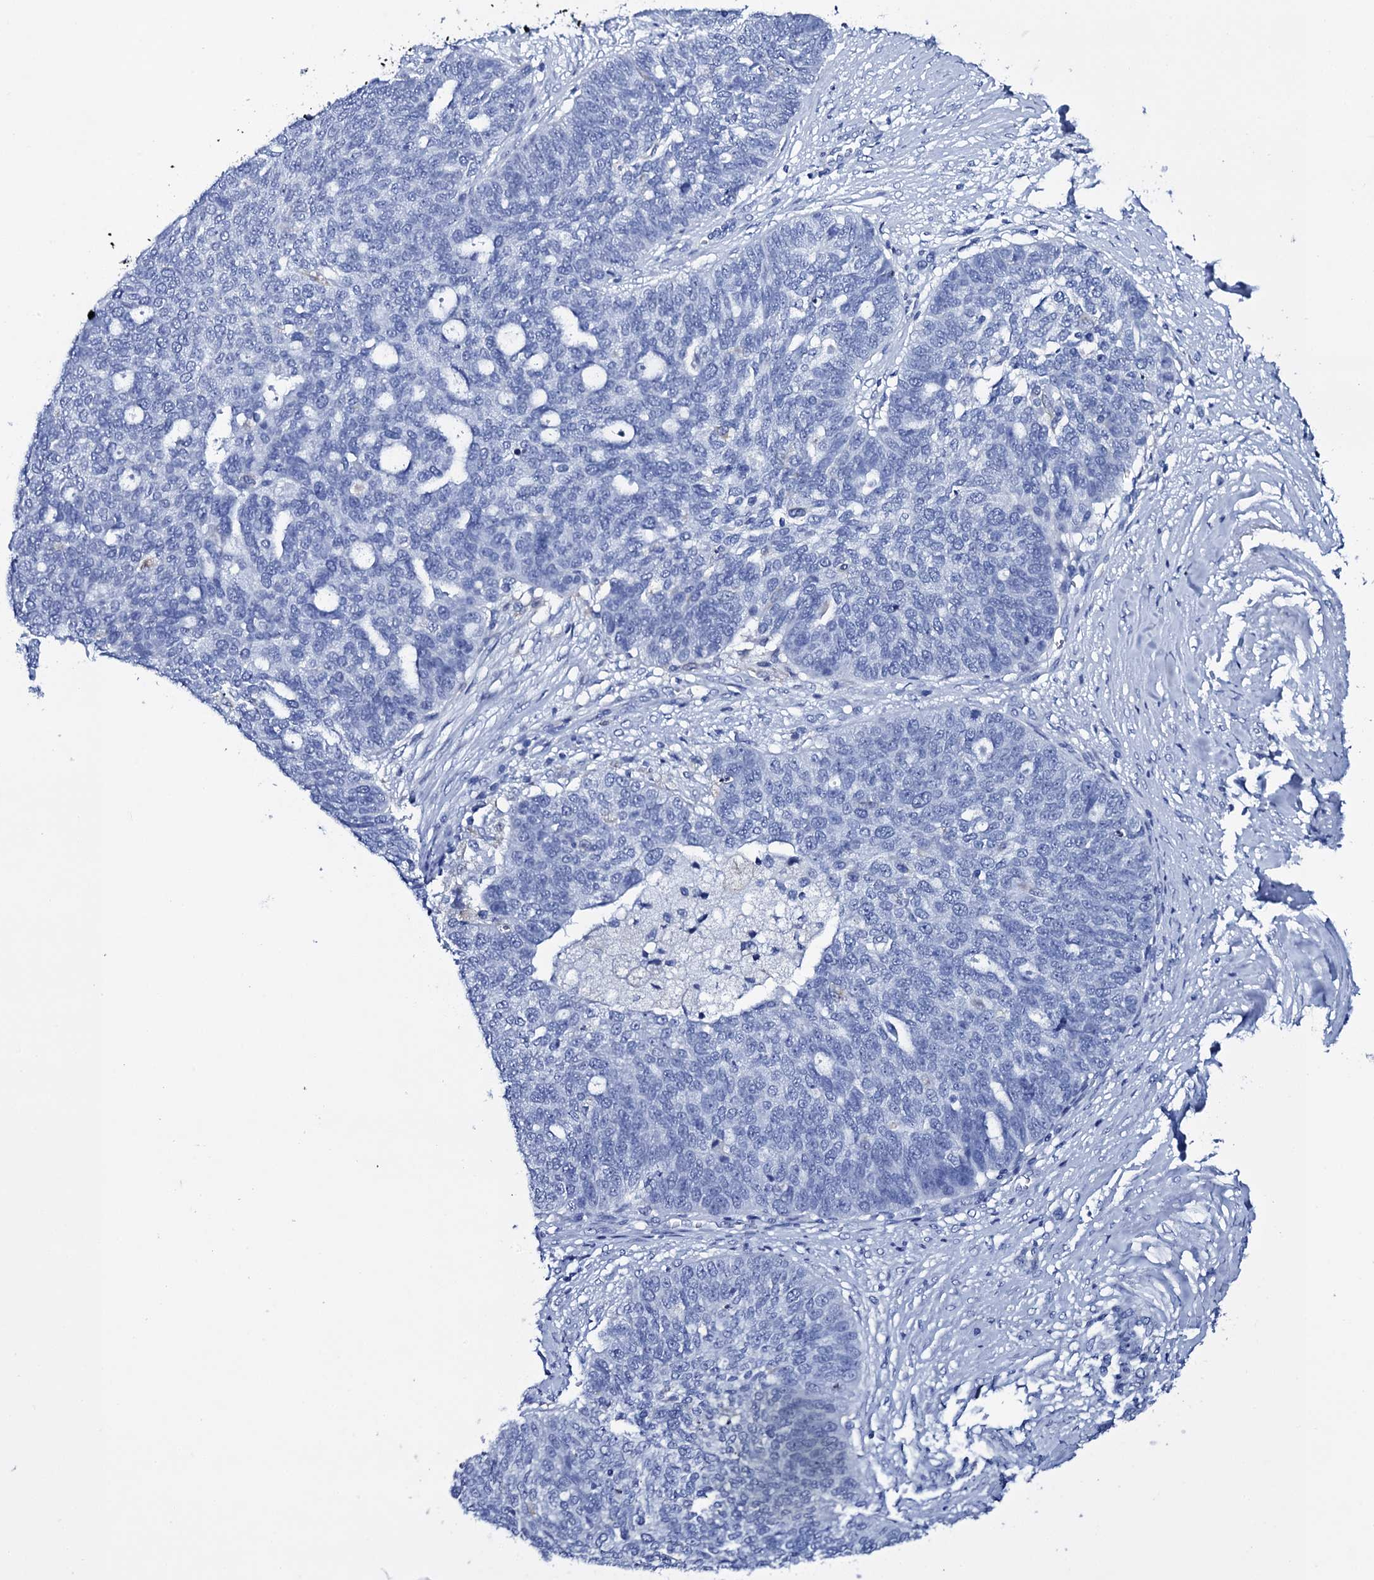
{"staining": {"intensity": "negative", "quantity": "none", "location": "none"}, "tissue": "ovarian cancer", "cell_type": "Tumor cells", "image_type": "cancer", "snomed": [{"axis": "morphology", "description": "Cystadenocarcinoma, serous, NOS"}, {"axis": "topography", "description": "Ovary"}], "caption": "High power microscopy histopathology image of an immunohistochemistry (IHC) image of ovarian cancer, revealing no significant staining in tumor cells.", "gene": "ITPRID2", "patient": {"sex": "female", "age": 59}}